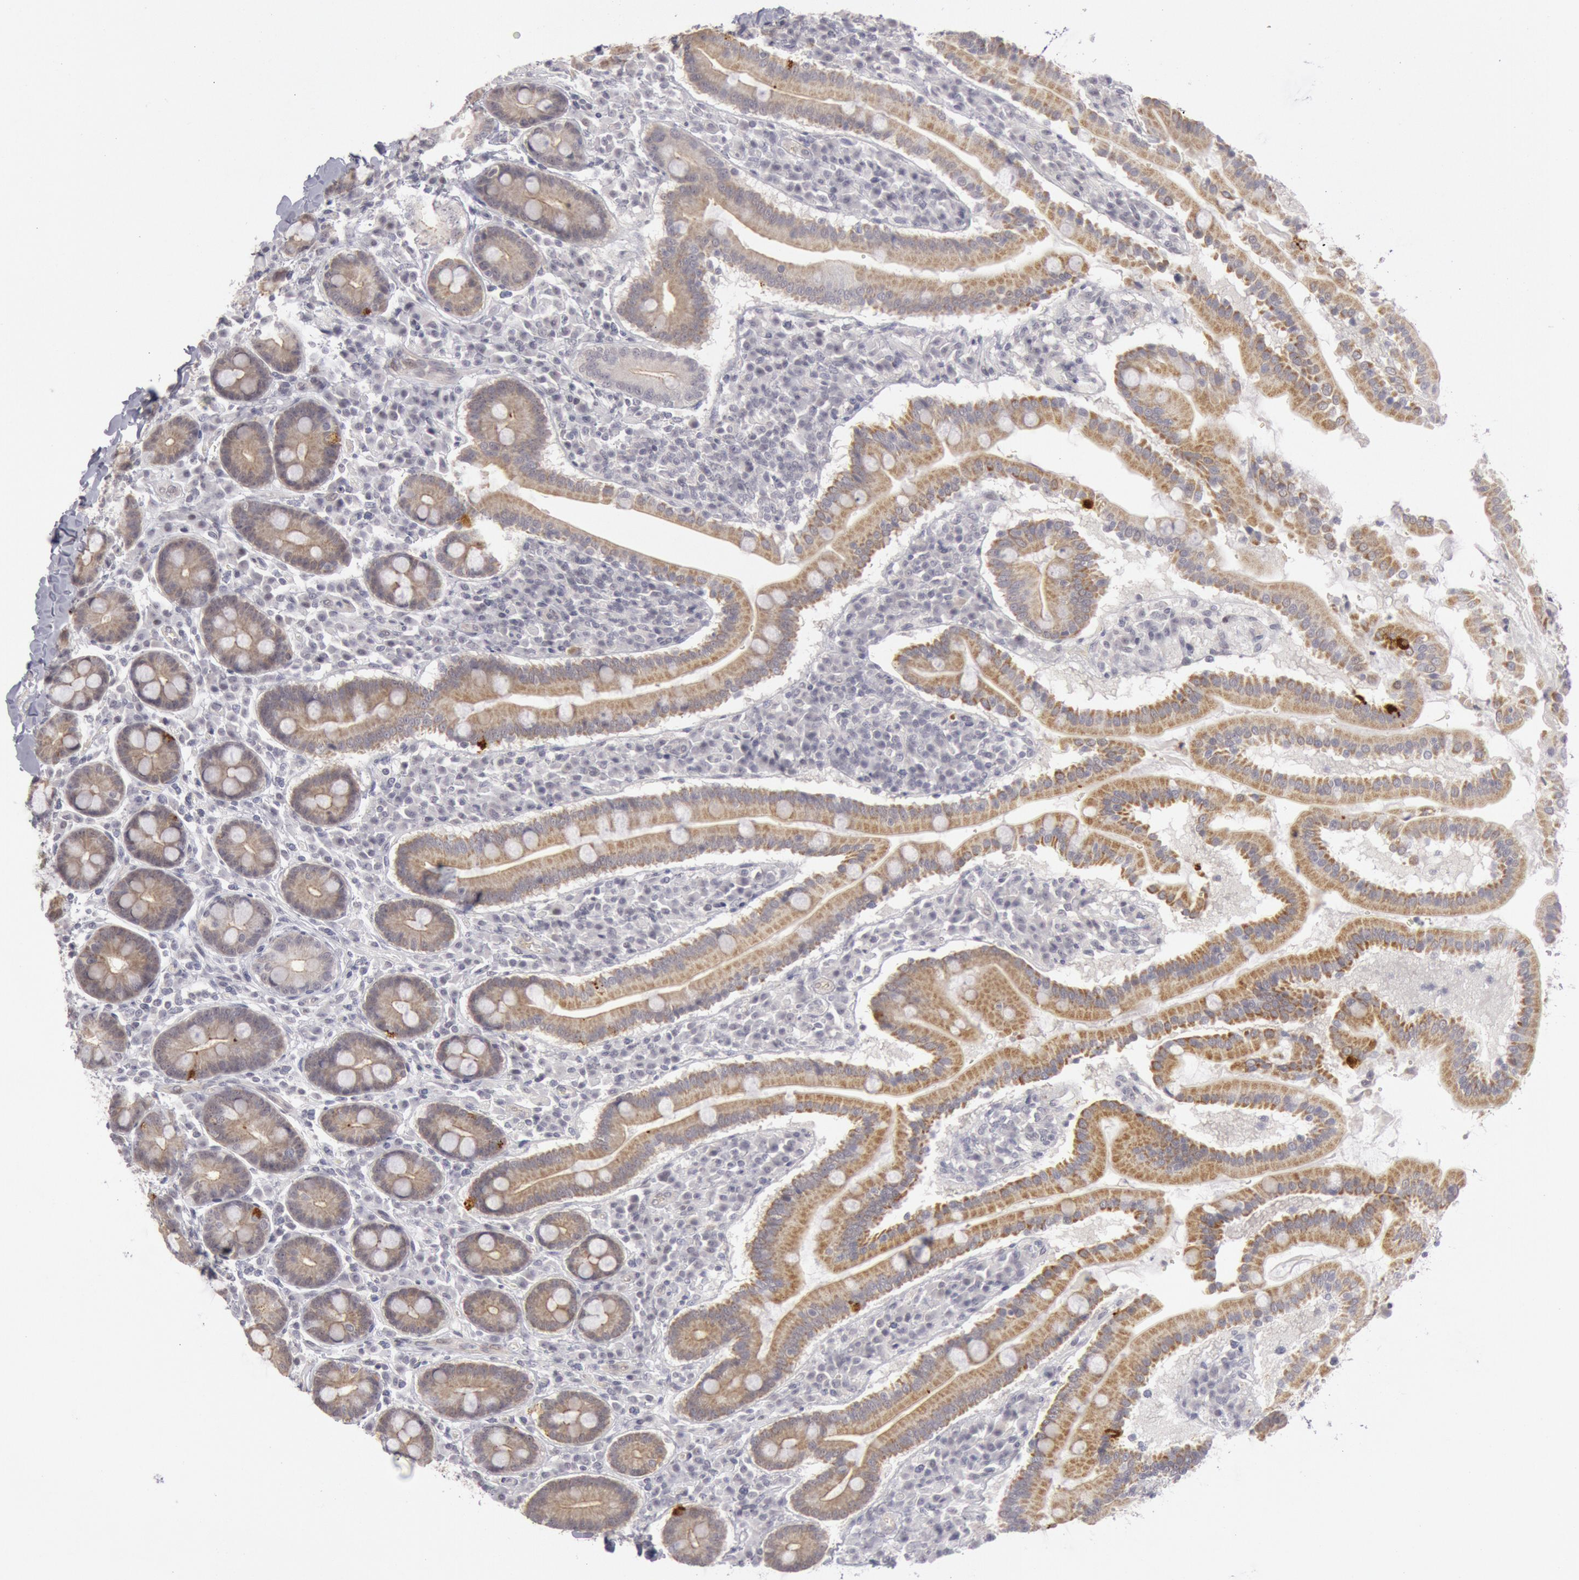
{"staining": {"intensity": "moderate", "quantity": ">75%", "location": "cytoplasmic/membranous"}, "tissue": "duodenum", "cell_type": "Glandular cells", "image_type": "normal", "snomed": [{"axis": "morphology", "description": "Normal tissue, NOS"}, {"axis": "topography", "description": "Duodenum"}], "caption": "Benign duodenum exhibits moderate cytoplasmic/membranous positivity in about >75% of glandular cells, visualized by immunohistochemistry.", "gene": "JOSD1", "patient": {"sex": "male", "age": 50}}